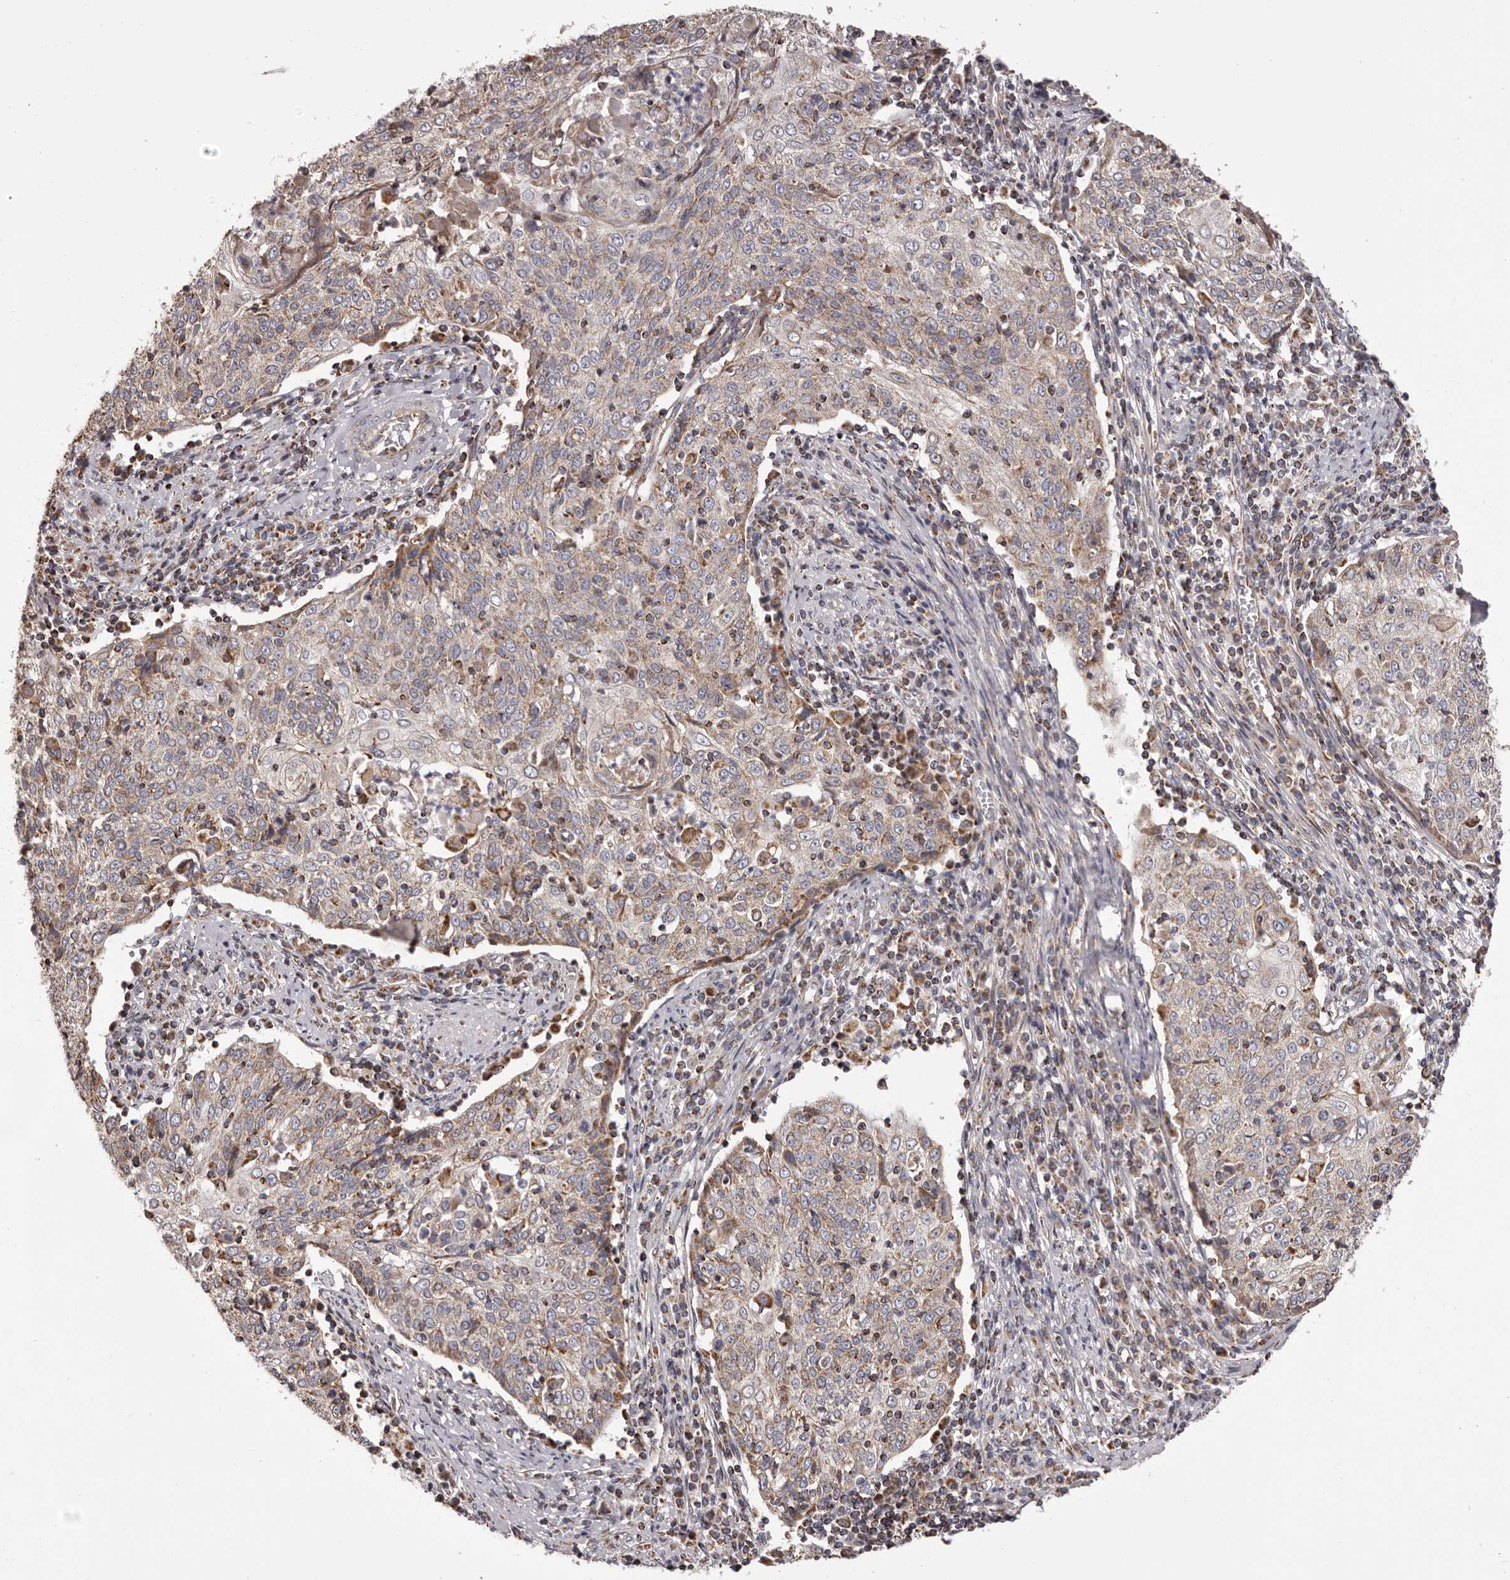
{"staining": {"intensity": "weak", "quantity": "<25%", "location": "cytoplasmic/membranous"}, "tissue": "cervical cancer", "cell_type": "Tumor cells", "image_type": "cancer", "snomed": [{"axis": "morphology", "description": "Squamous cell carcinoma, NOS"}, {"axis": "topography", "description": "Cervix"}], "caption": "IHC of human cervical cancer displays no positivity in tumor cells.", "gene": "CHRM2", "patient": {"sex": "female", "age": 48}}